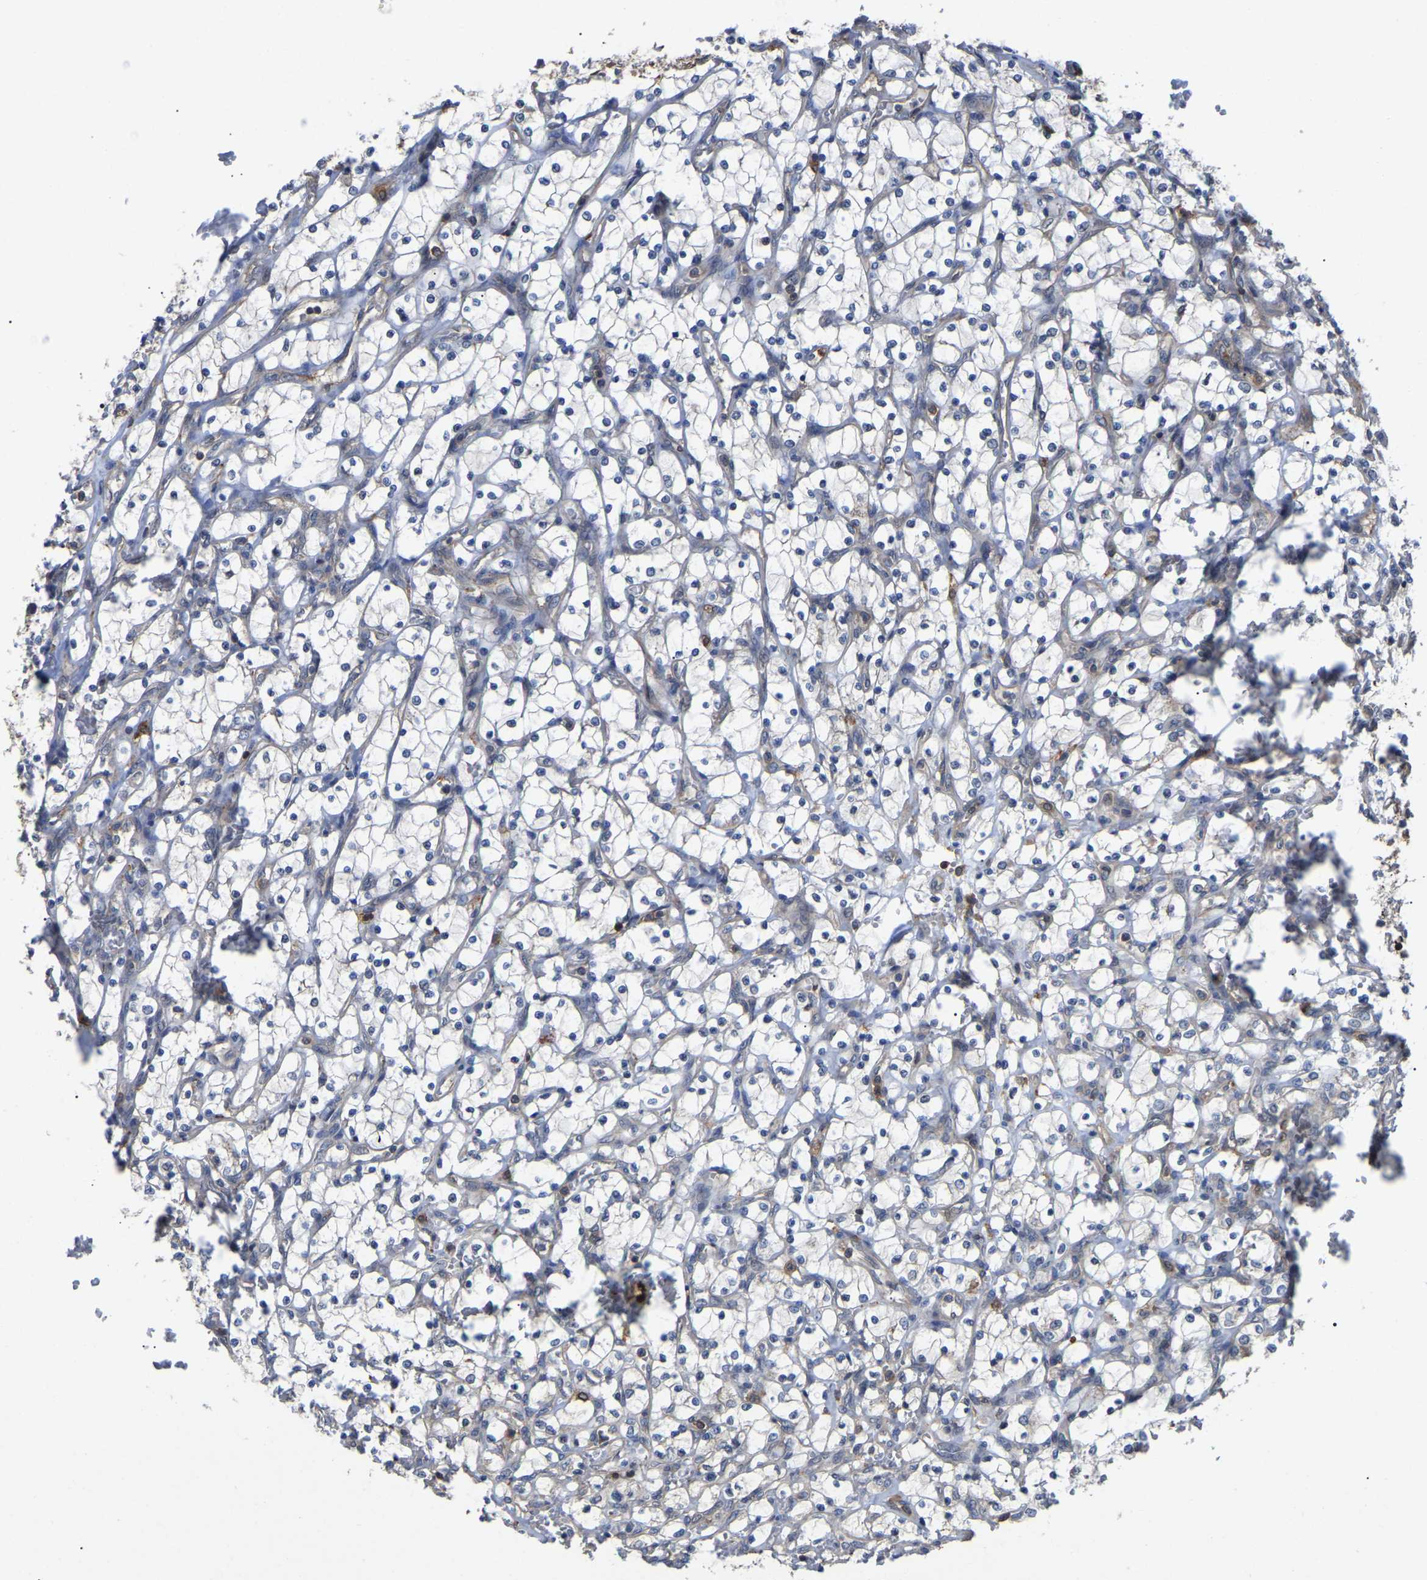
{"staining": {"intensity": "negative", "quantity": "none", "location": "none"}, "tissue": "renal cancer", "cell_type": "Tumor cells", "image_type": "cancer", "snomed": [{"axis": "morphology", "description": "Adenocarcinoma, NOS"}, {"axis": "topography", "description": "Kidney"}], "caption": "Image shows no significant protein expression in tumor cells of renal cancer.", "gene": "CIT", "patient": {"sex": "female", "age": 69}}